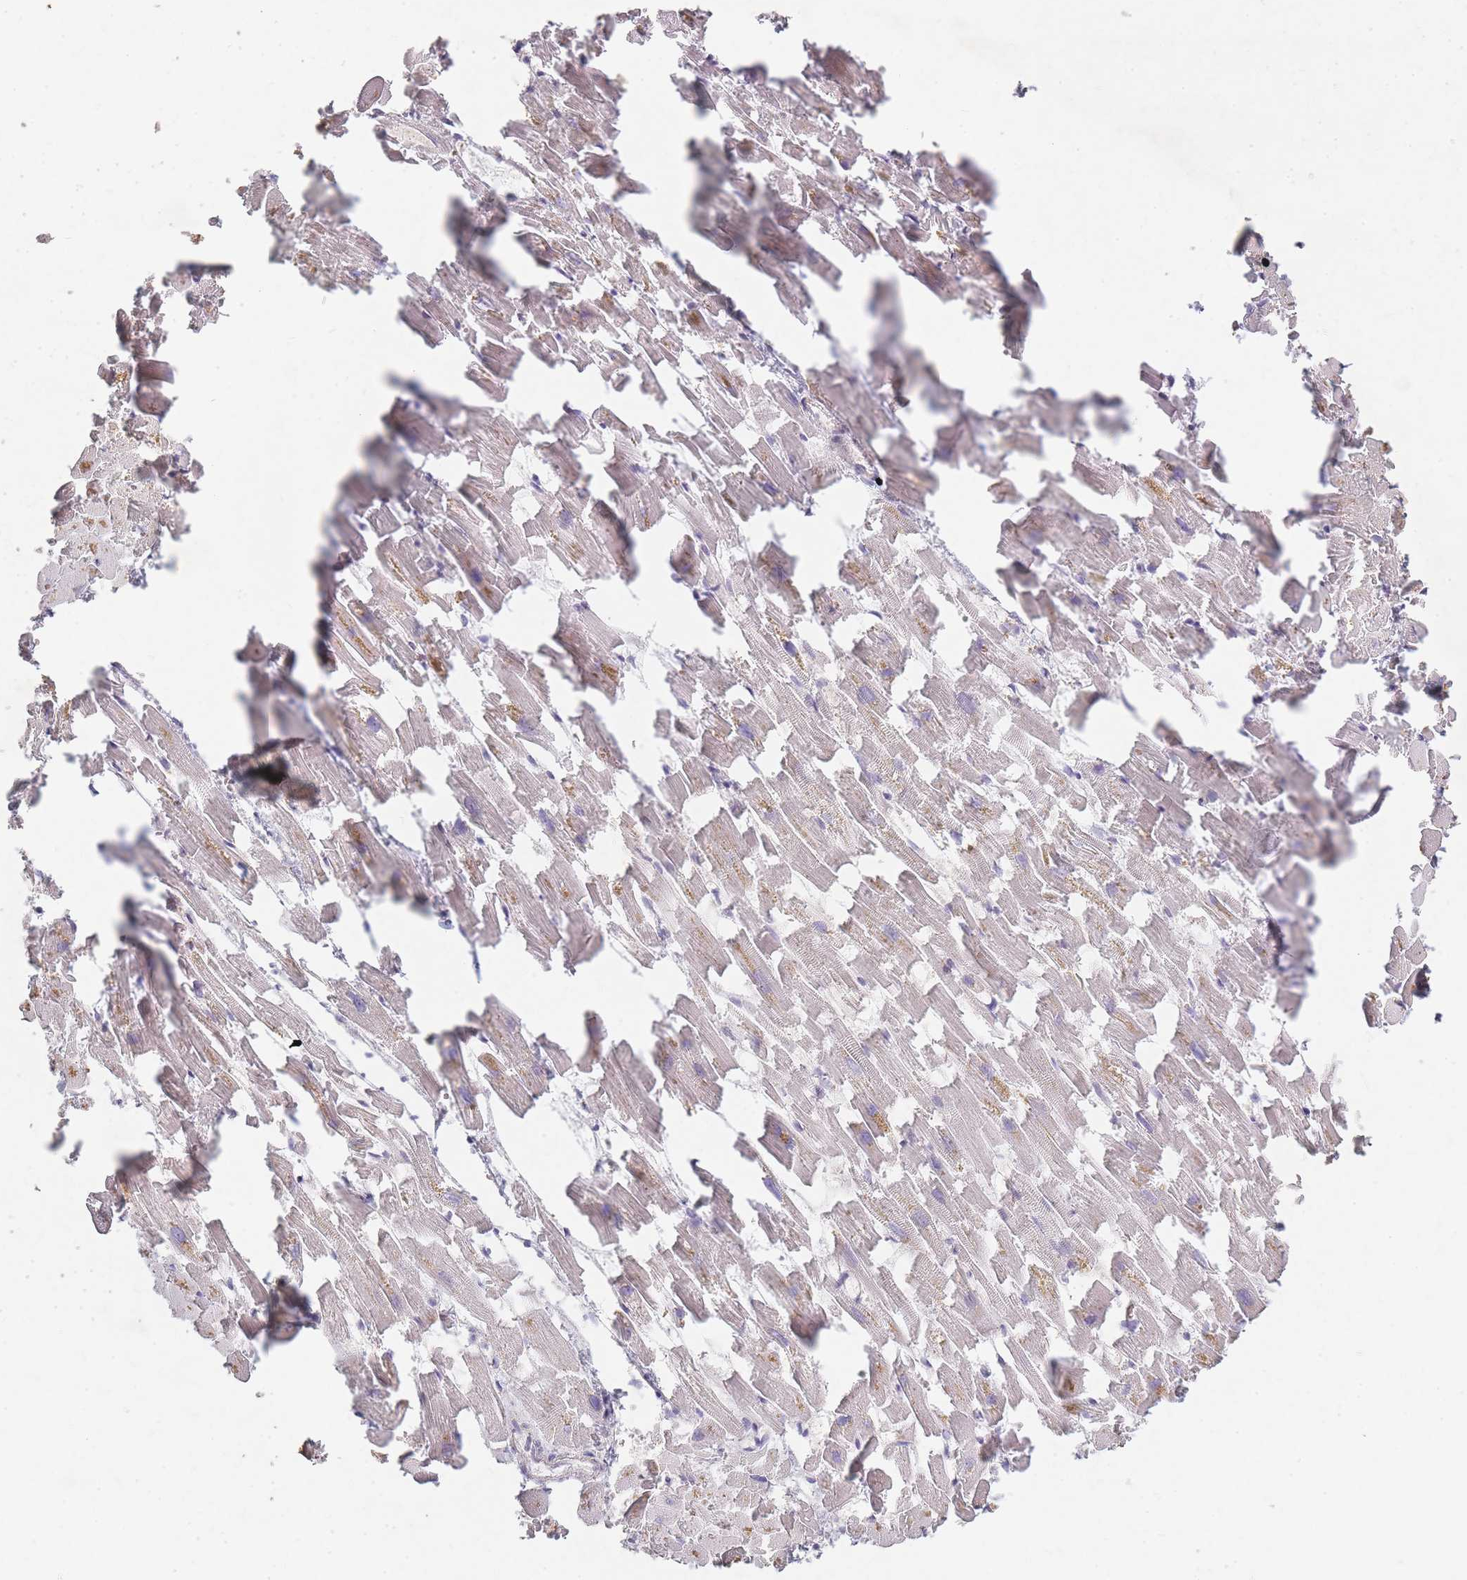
{"staining": {"intensity": "moderate", "quantity": "<25%", "location": "cytoplasmic/membranous"}, "tissue": "heart muscle", "cell_type": "Cardiomyocytes", "image_type": "normal", "snomed": [{"axis": "morphology", "description": "Normal tissue, NOS"}, {"axis": "topography", "description": "Heart"}], "caption": "Moderate cytoplasmic/membranous positivity is present in about <25% of cardiomyocytes in benign heart muscle.", "gene": "SMIM14", "patient": {"sex": "female", "age": 64}}